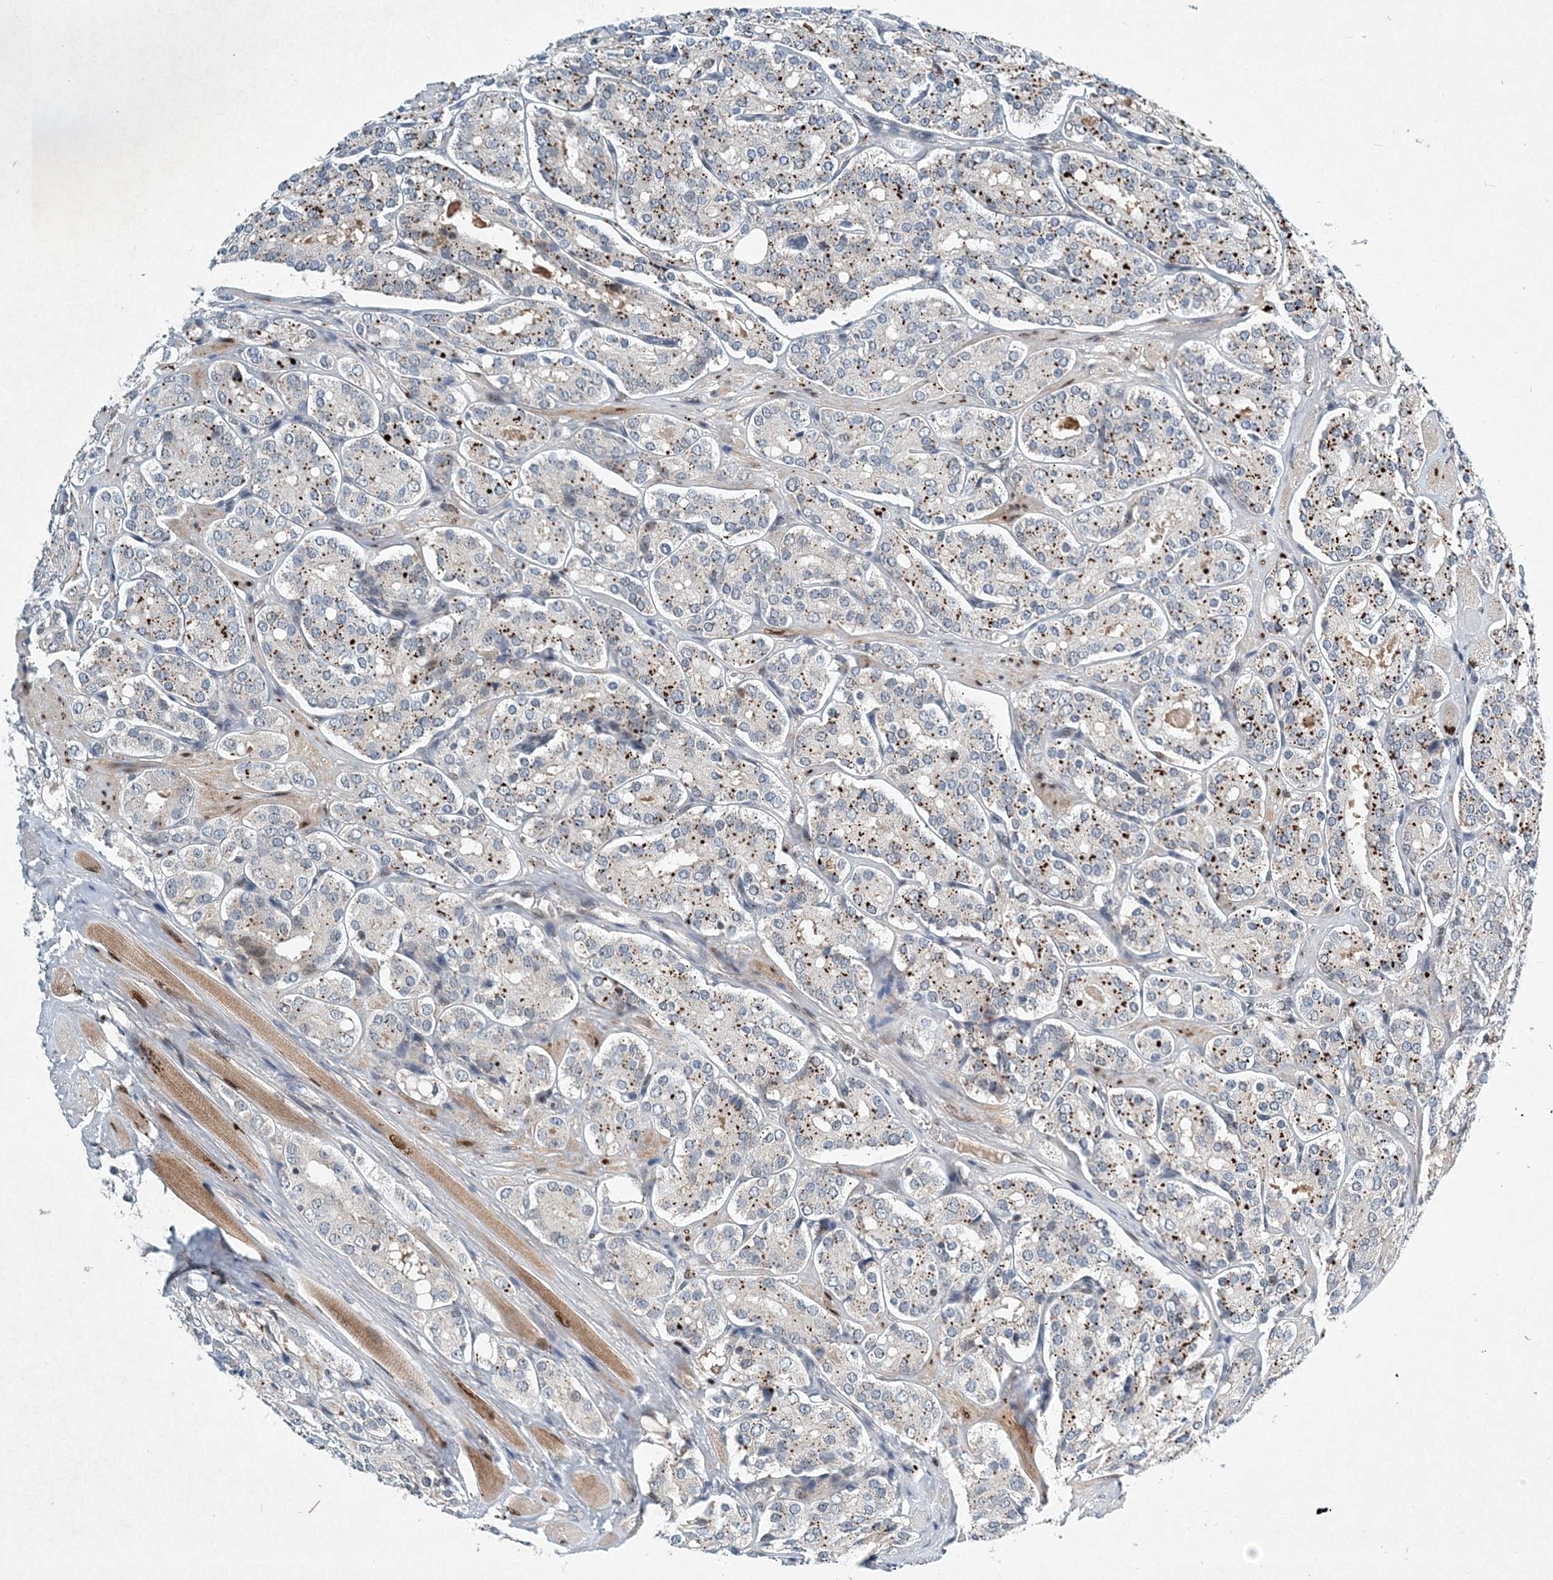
{"staining": {"intensity": "moderate", "quantity": "25%-75%", "location": "cytoplasmic/membranous"}, "tissue": "prostate cancer", "cell_type": "Tumor cells", "image_type": "cancer", "snomed": [{"axis": "morphology", "description": "Adenocarcinoma, High grade"}, {"axis": "topography", "description": "Prostate"}], "caption": "Brown immunohistochemical staining in human high-grade adenocarcinoma (prostate) demonstrates moderate cytoplasmic/membranous expression in approximately 25%-75% of tumor cells.", "gene": "KPNA4", "patient": {"sex": "male", "age": 65}}